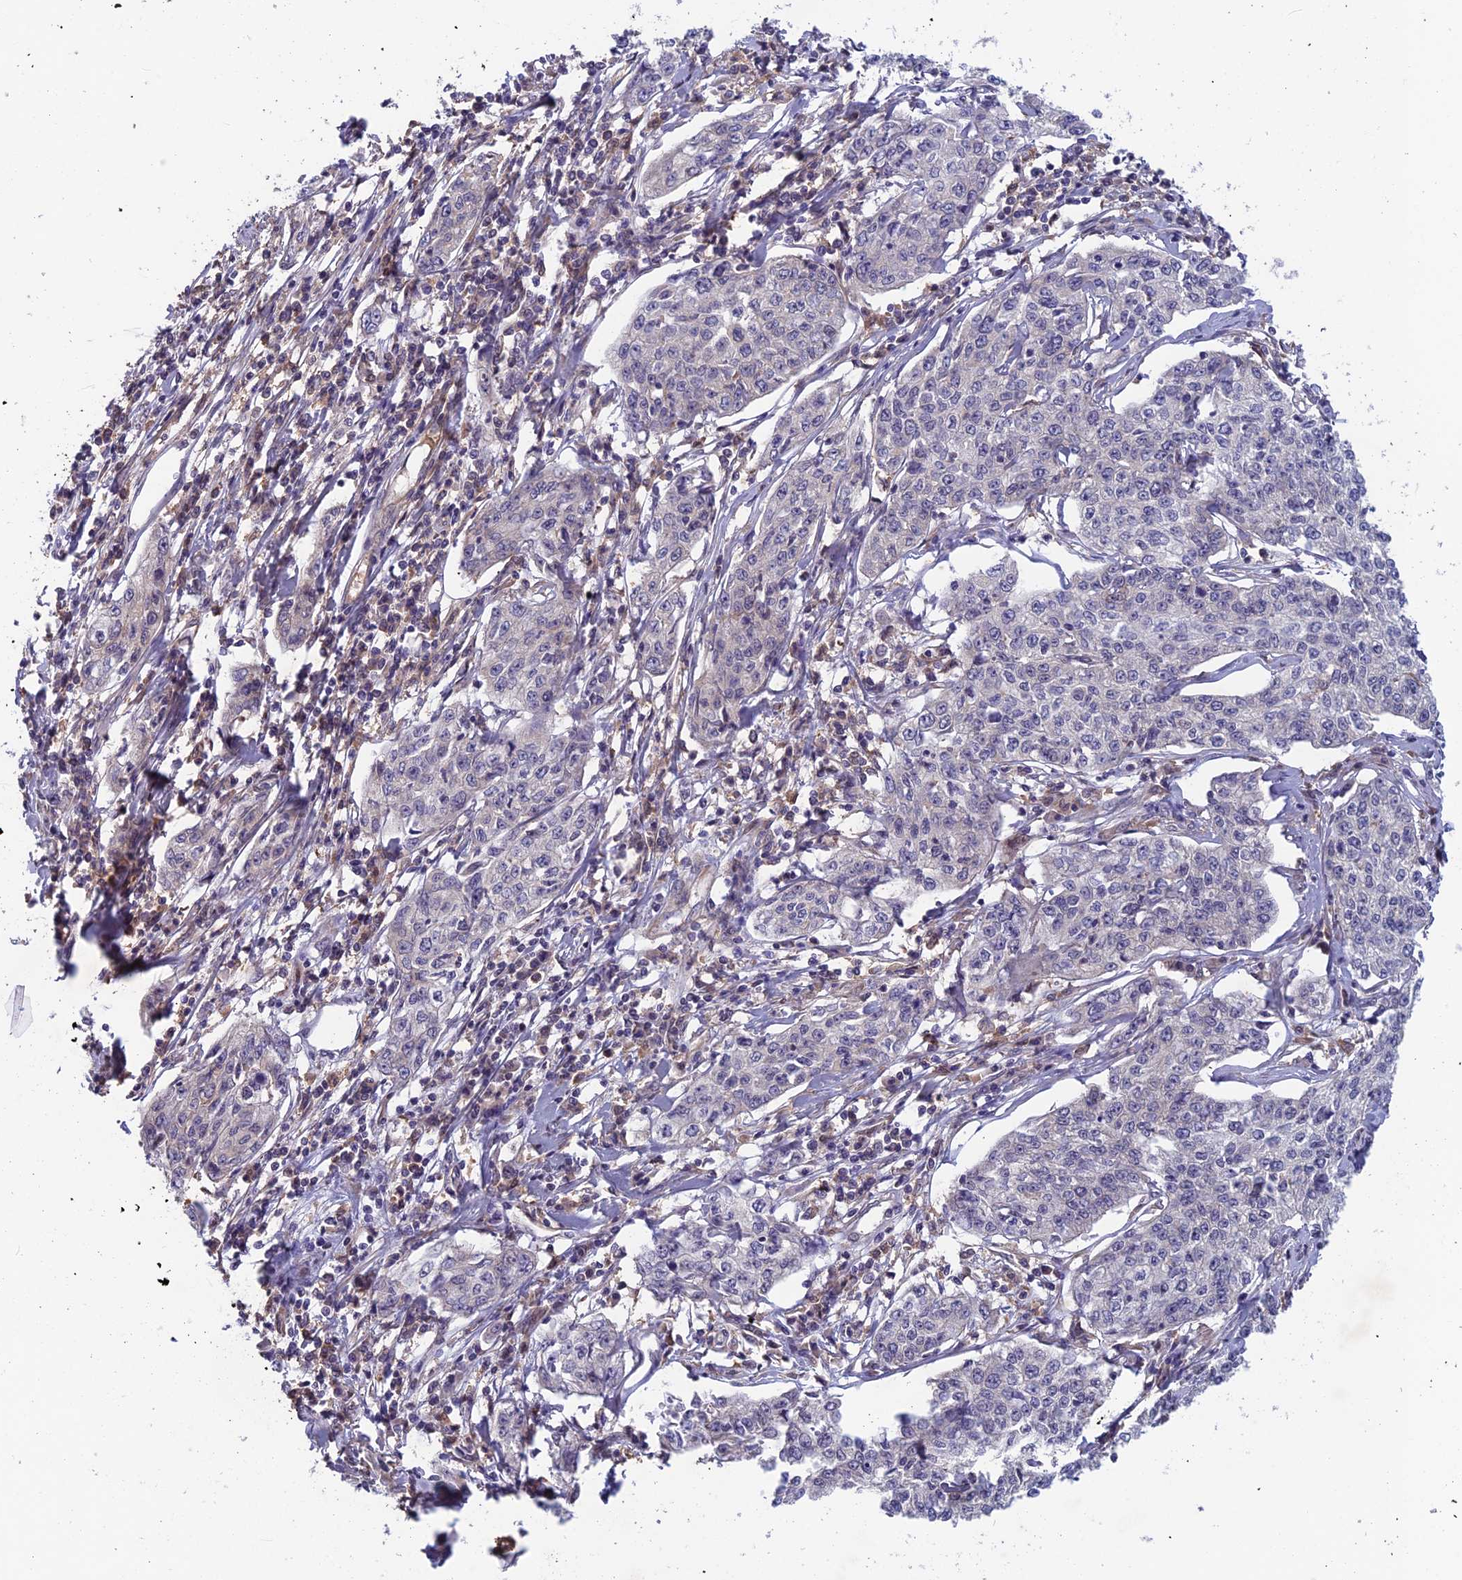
{"staining": {"intensity": "negative", "quantity": "none", "location": "none"}, "tissue": "cervical cancer", "cell_type": "Tumor cells", "image_type": "cancer", "snomed": [{"axis": "morphology", "description": "Squamous cell carcinoma, NOS"}, {"axis": "topography", "description": "Cervix"}], "caption": "Tumor cells show no significant staining in cervical cancer (squamous cell carcinoma).", "gene": "MAST2", "patient": {"sex": "female", "age": 35}}